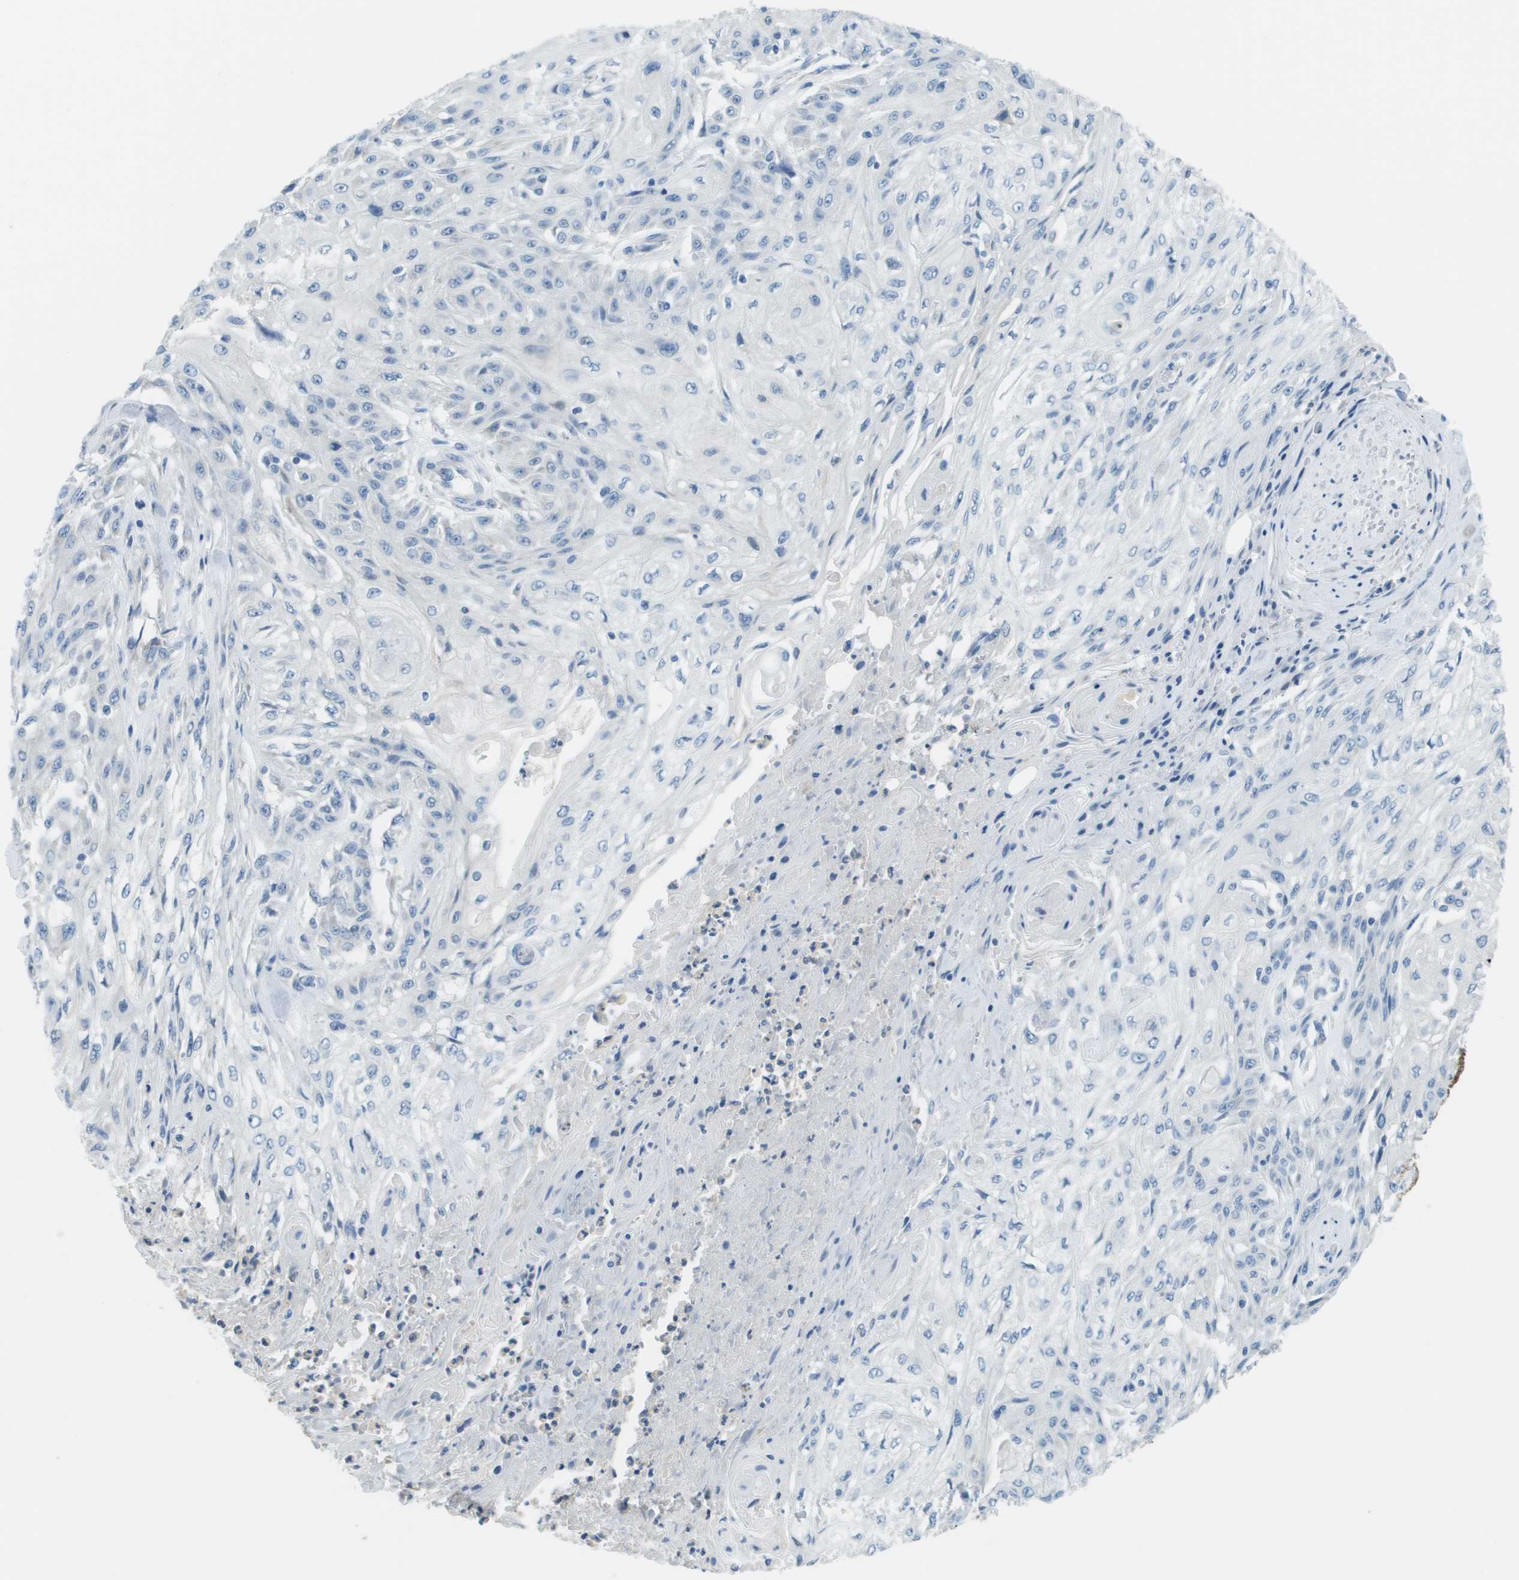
{"staining": {"intensity": "negative", "quantity": "none", "location": "none"}, "tissue": "skin cancer", "cell_type": "Tumor cells", "image_type": "cancer", "snomed": [{"axis": "morphology", "description": "Squamous cell carcinoma, NOS"}, {"axis": "morphology", "description": "Squamous cell carcinoma, metastatic, NOS"}, {"axis": "topography", "description": "Skin"}, {"axis": "topography", "description": "Lymph node"}], "caption": "This is a micrograph of immunohistochemistry staining of skin cancer (metastatic squamous cell carcinoma), which shows no positivity in tumor cells.", "gene": "PTGDR2", "patient": {"sex": "male", "age": 75}}